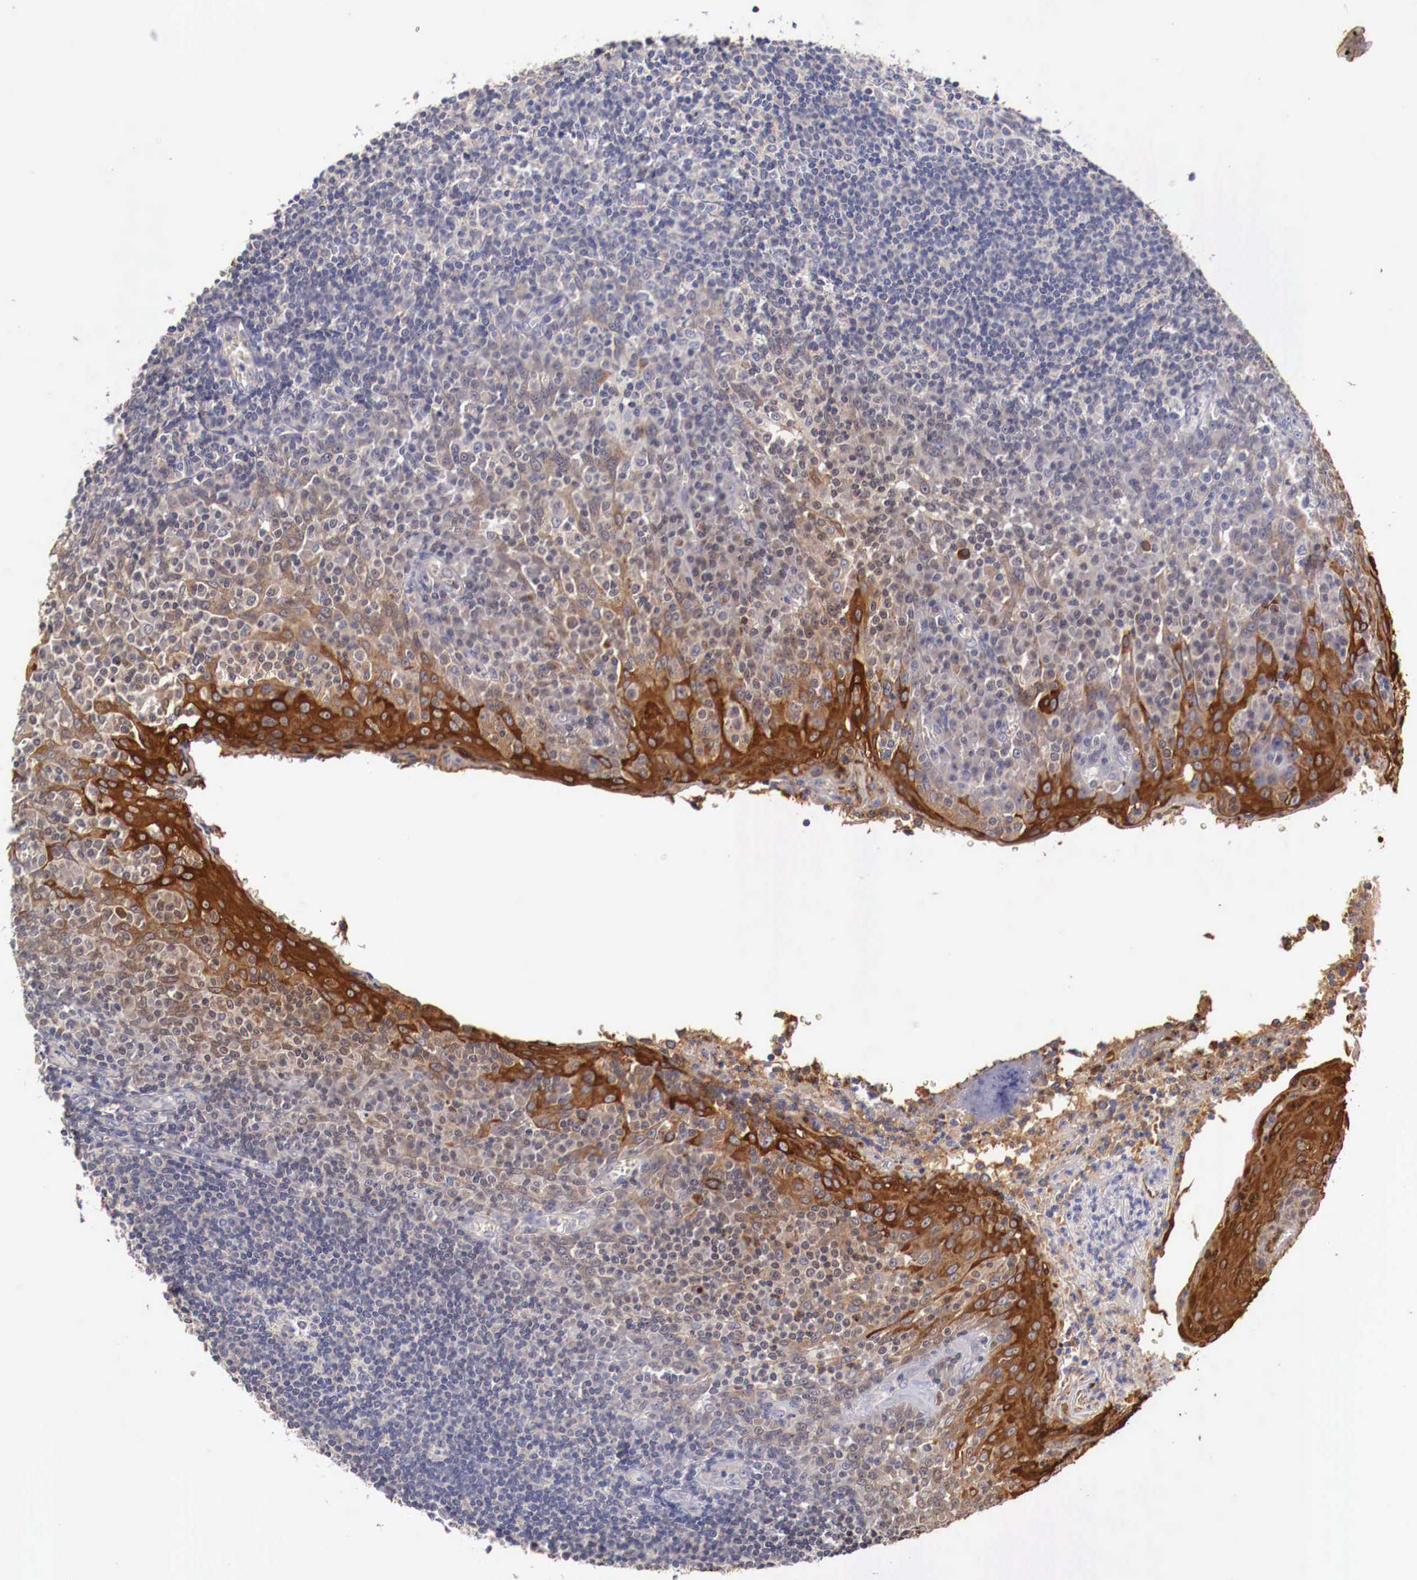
{"staining": {"intensity": "negative", "quantity": "none", "location": "none"}, "tissue": "tonsil", "cell_type": "Germinal center cells", "image_type": "normal", "snomed": [{"axis": "morphology", "description": "Normal tissue, NOS"}, {"axis": "topography", "description": "Tonsil"}], "caption": "The micrograph shows no significant staining in germinal center cells of tonsil. (Brightfield microscopy of DAB (3,3'-diaminobenzidine) immunohistochemistry at high magnification).", "gene": "PITPNA", "patient": {"sex": "female", "age": 41}}